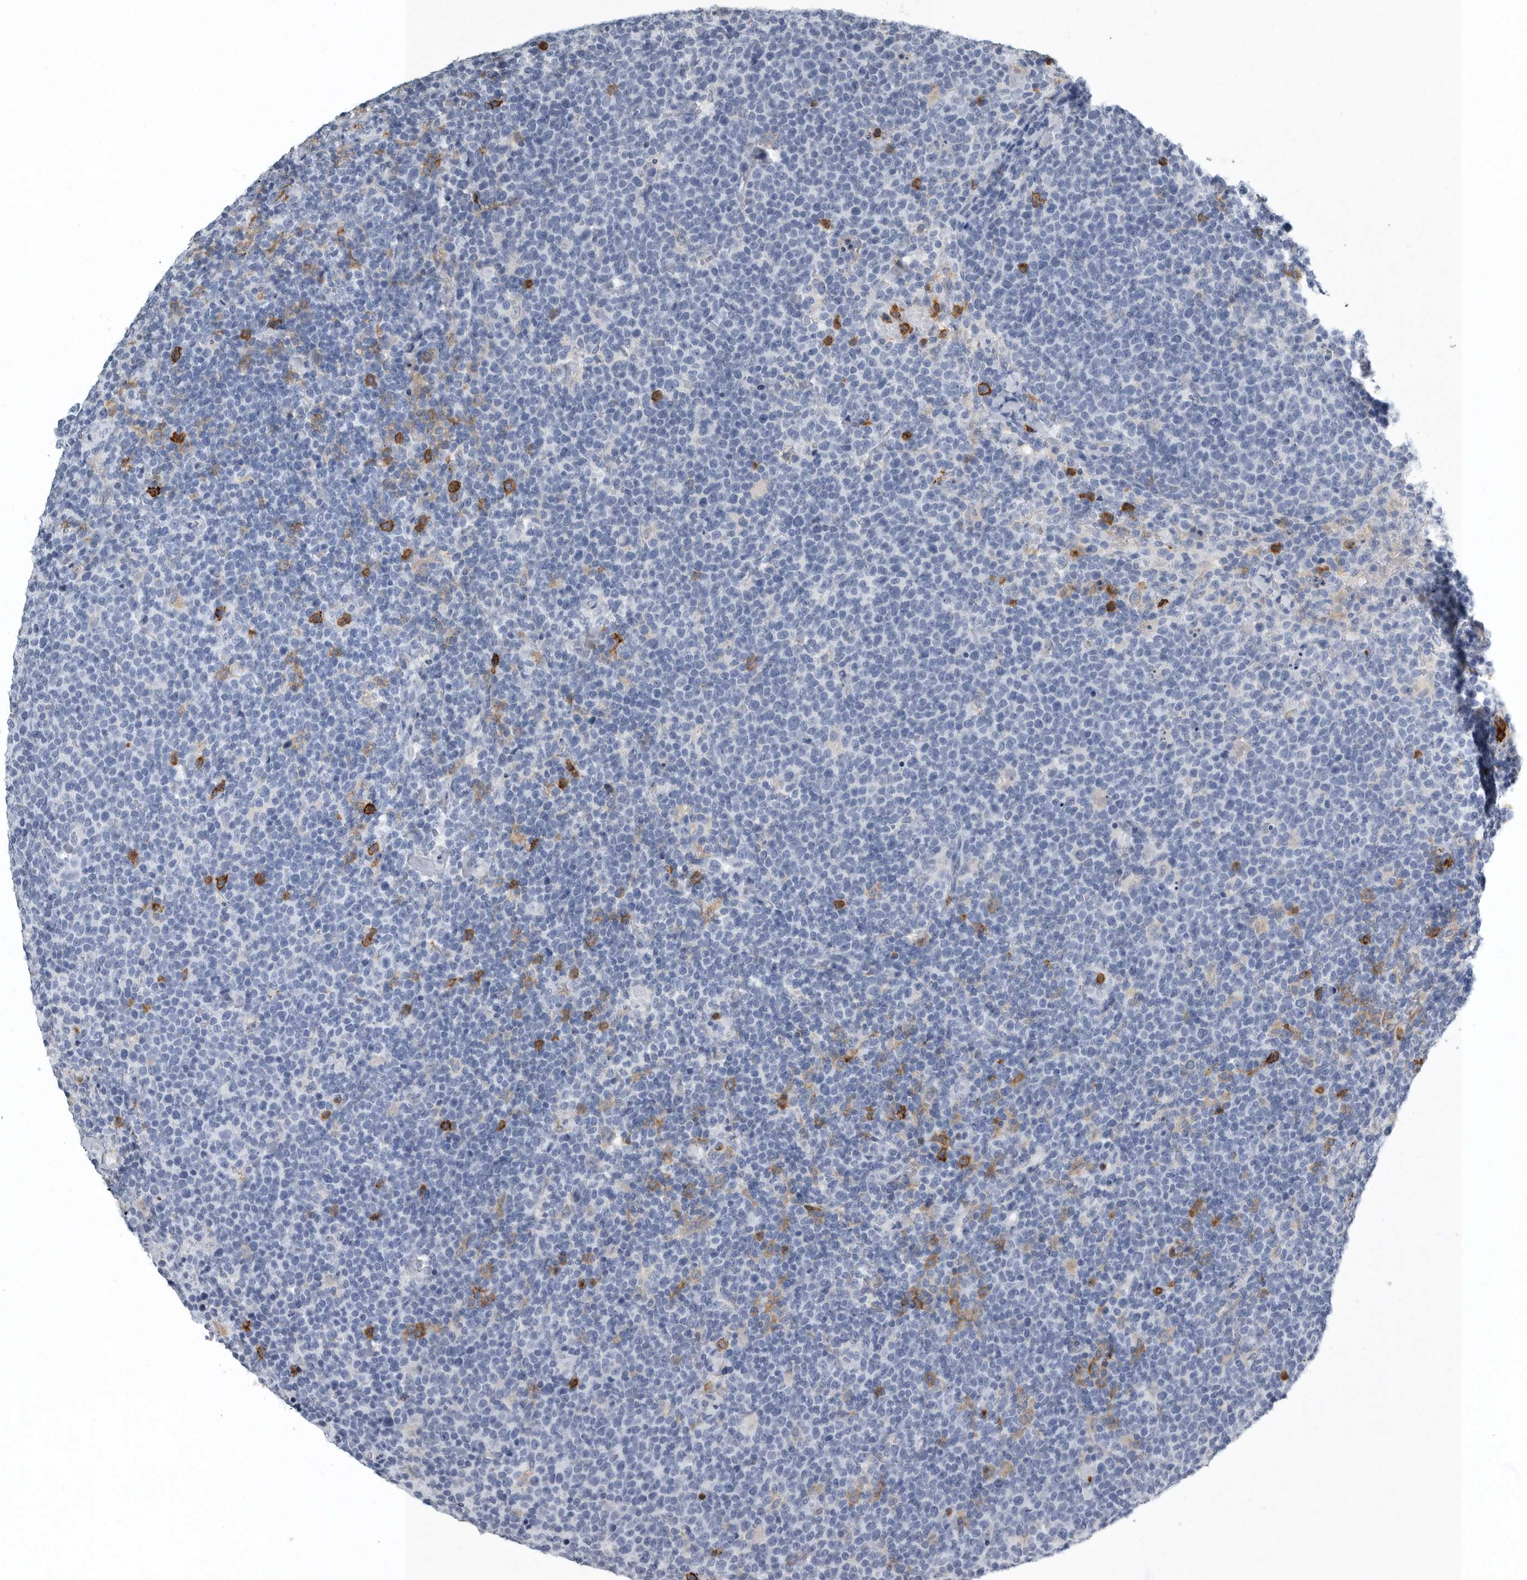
{"staining": {"intensity": "negative", "quantity": "none", "location": "none"}, "tissue": "lymphoma", "cell_type": "Tumor cells", "image_type": "cancer", "snomed": [{"axis": "morphology", "description": "Malignant lymphoma, non-Hodgkin's type, High grade"}, {"axis": "topography", "description": "Lymph node"}], "caption": "Image shows no significant protein expression in tumor cells of lymphoma.", "gene": "FCER1G", "patient": {"sex": "male", "age": 61}}